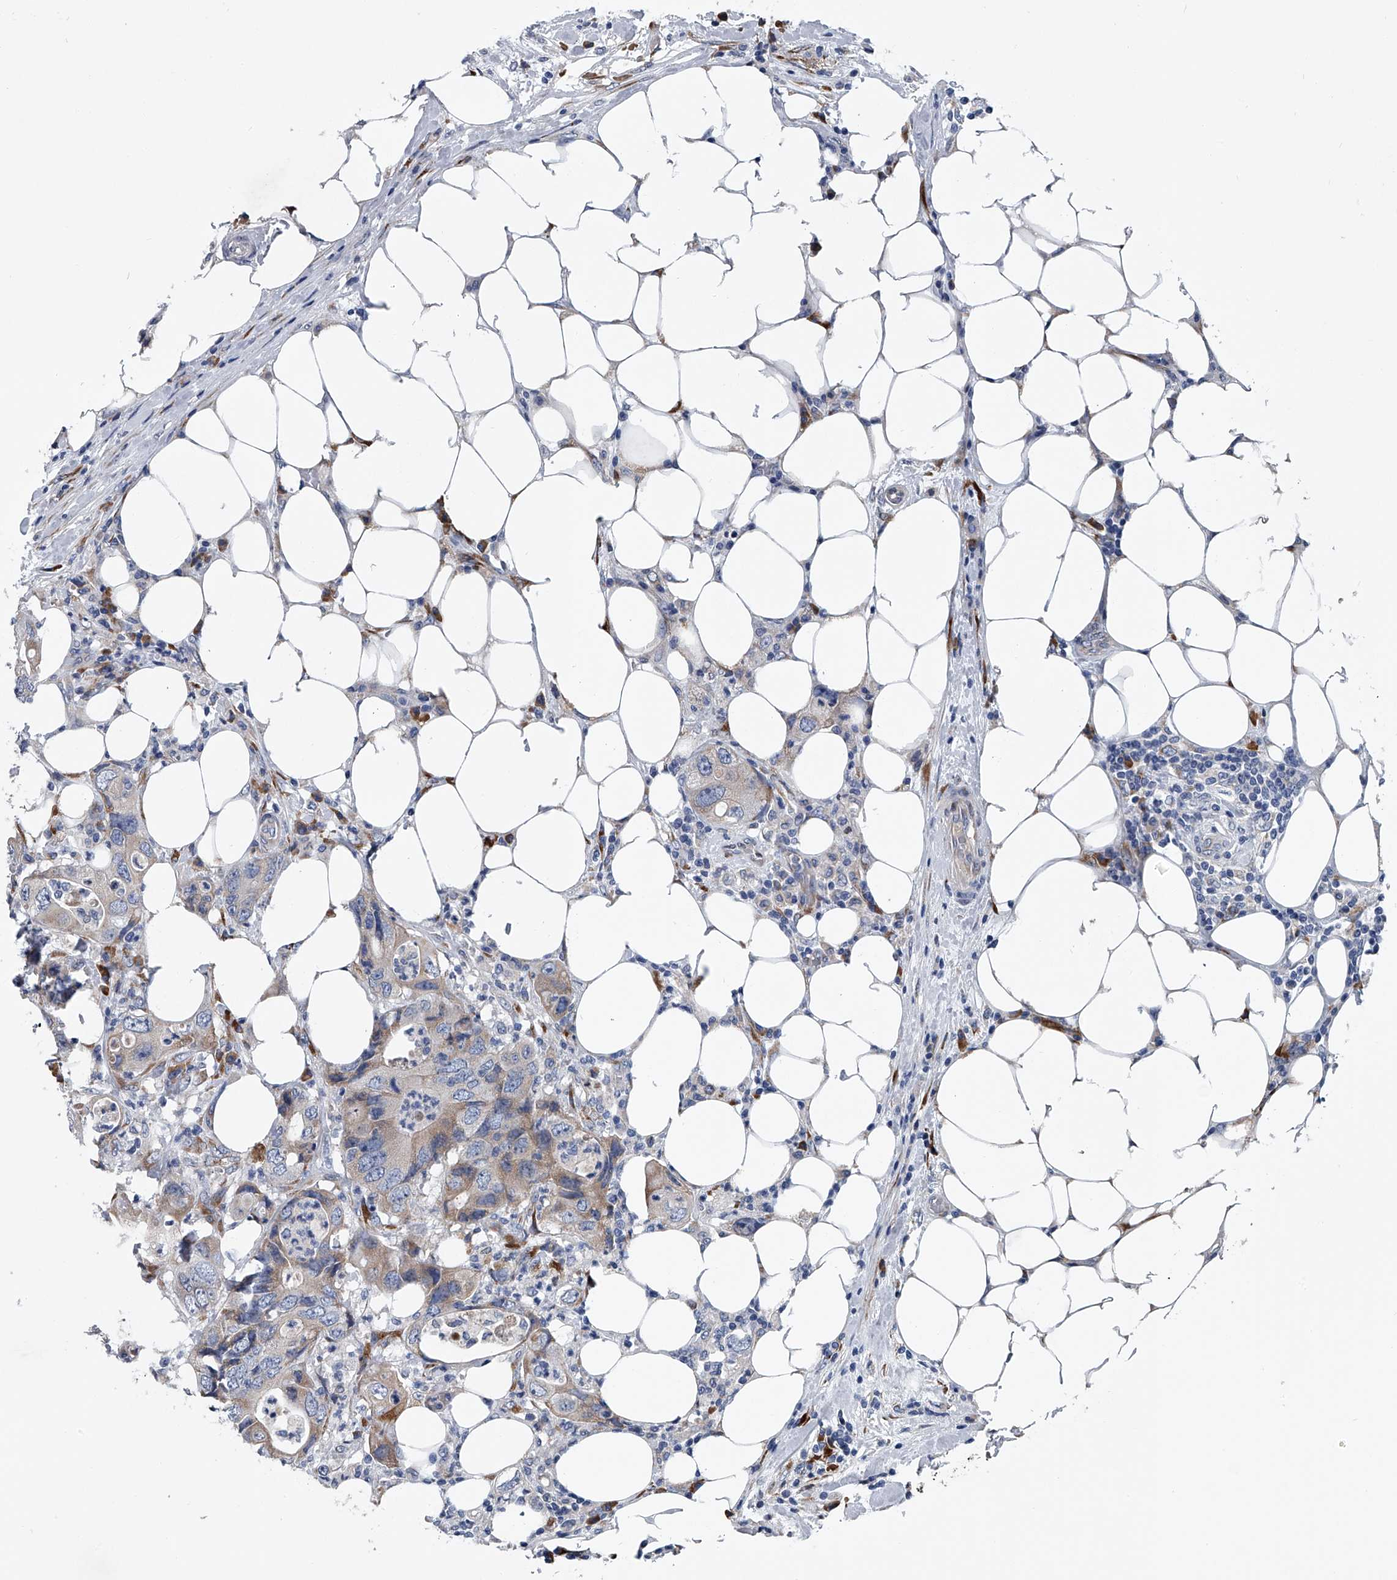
{"staining": {"intensity": "negative", "quantity": "none", "location": "none"}, "tissue": "colorectal cancer", "cell_type": "Tumor cells", "image_type": "cancer", "snomed": [{"axis": "morphology", "description": "Adenocarcinoma, NOS"}, {"axis": "topography", "description": "Colon"}], "caption": "Immunohistochemical staining of colorectal cancer (adenocarcinoma) demonstrates no significant staining in tumor cells. Nuclei are stained in blue.", "gene": "ABCG1", "patient": {"sex": "male", "age": 71}}